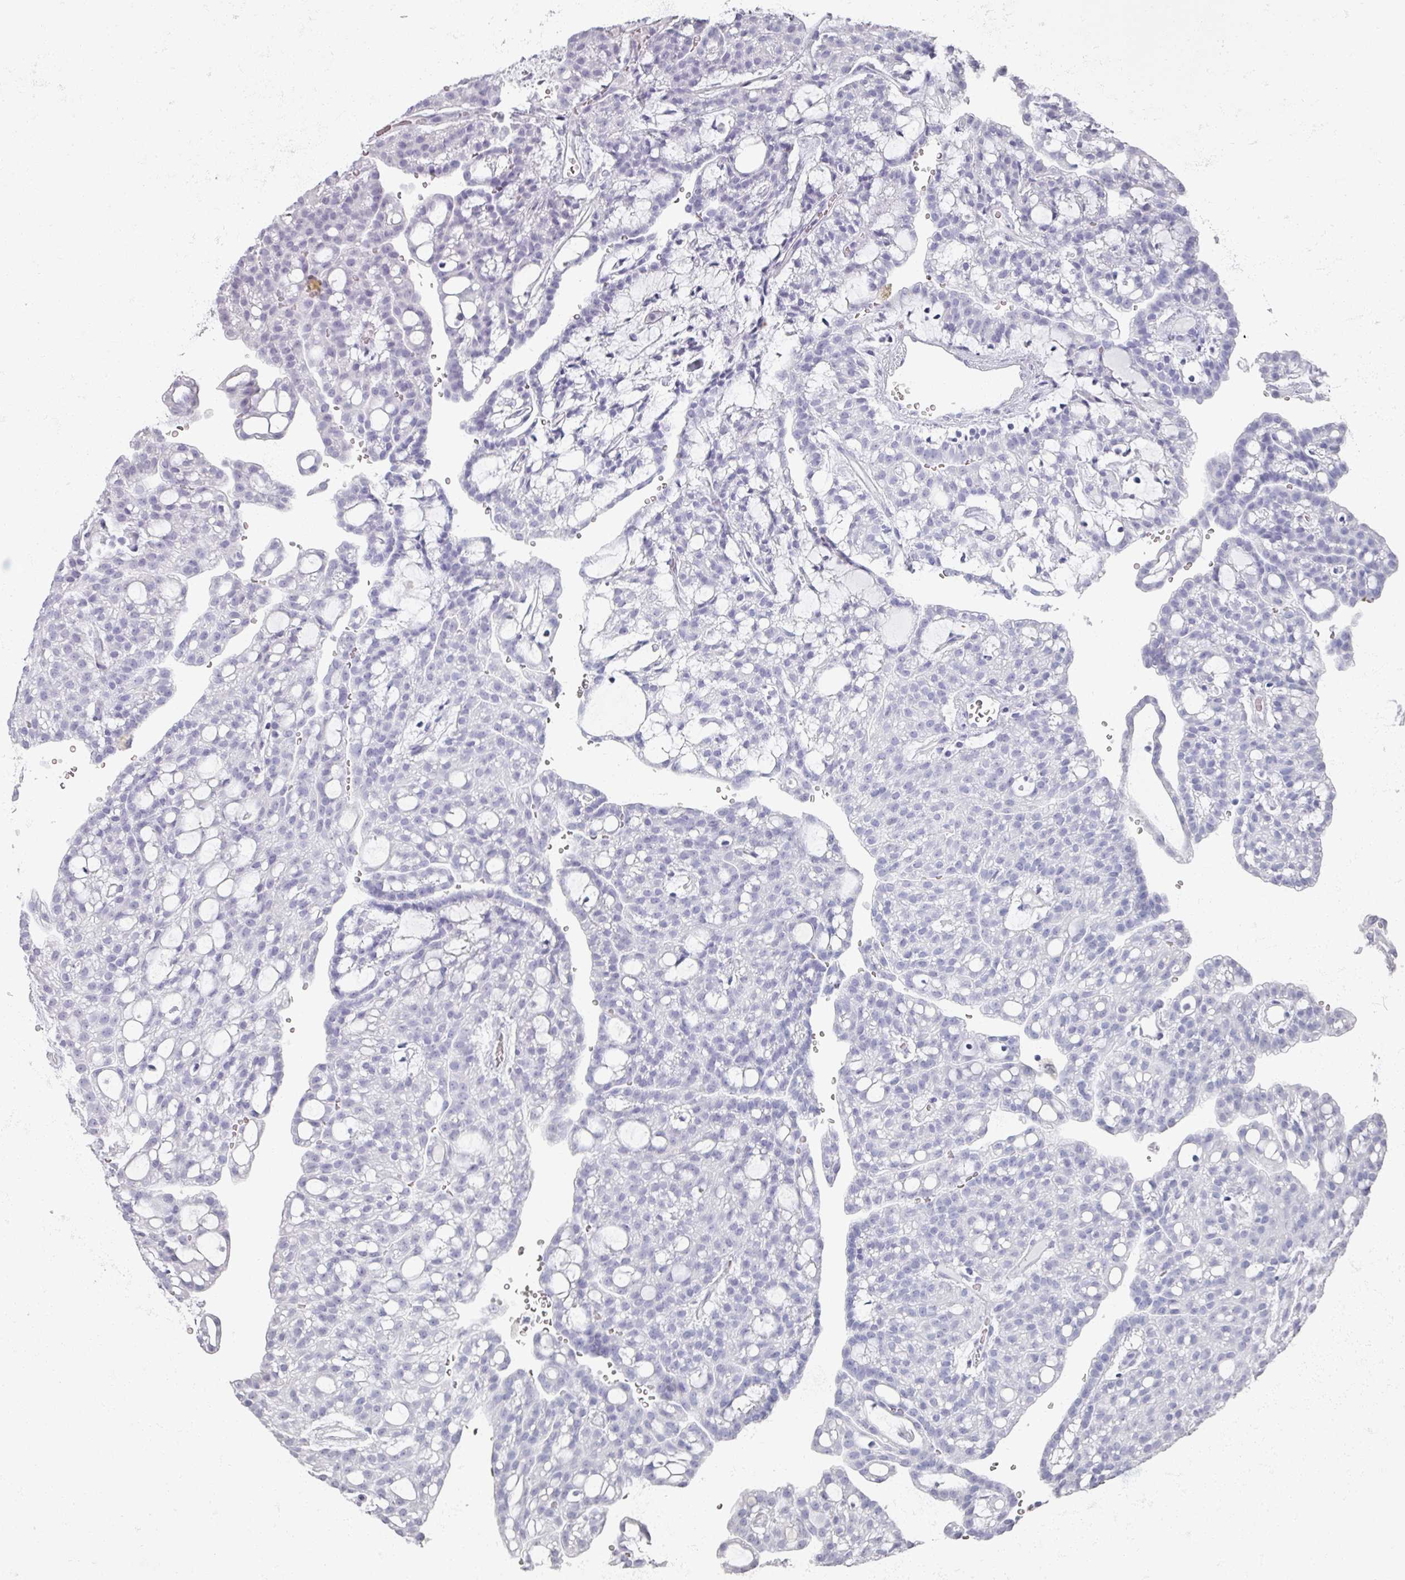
{"staining": {"intensity": "negative", "quantity": "none", "location": "none"}, "tissue": "renal cancer", "cell_type": "Tumor cells", "image_type": "cancer", "snomed": [{"axis": "morphology", "description": "Adenocarcinoma, NOS"}, {"axis": "topography", "description": "Kidney"}], "caption": "IHC of human renal cancer displays no expression in tumor cells.", "gene": "OMG", "patient": {"sex": "male", "age": 63}}